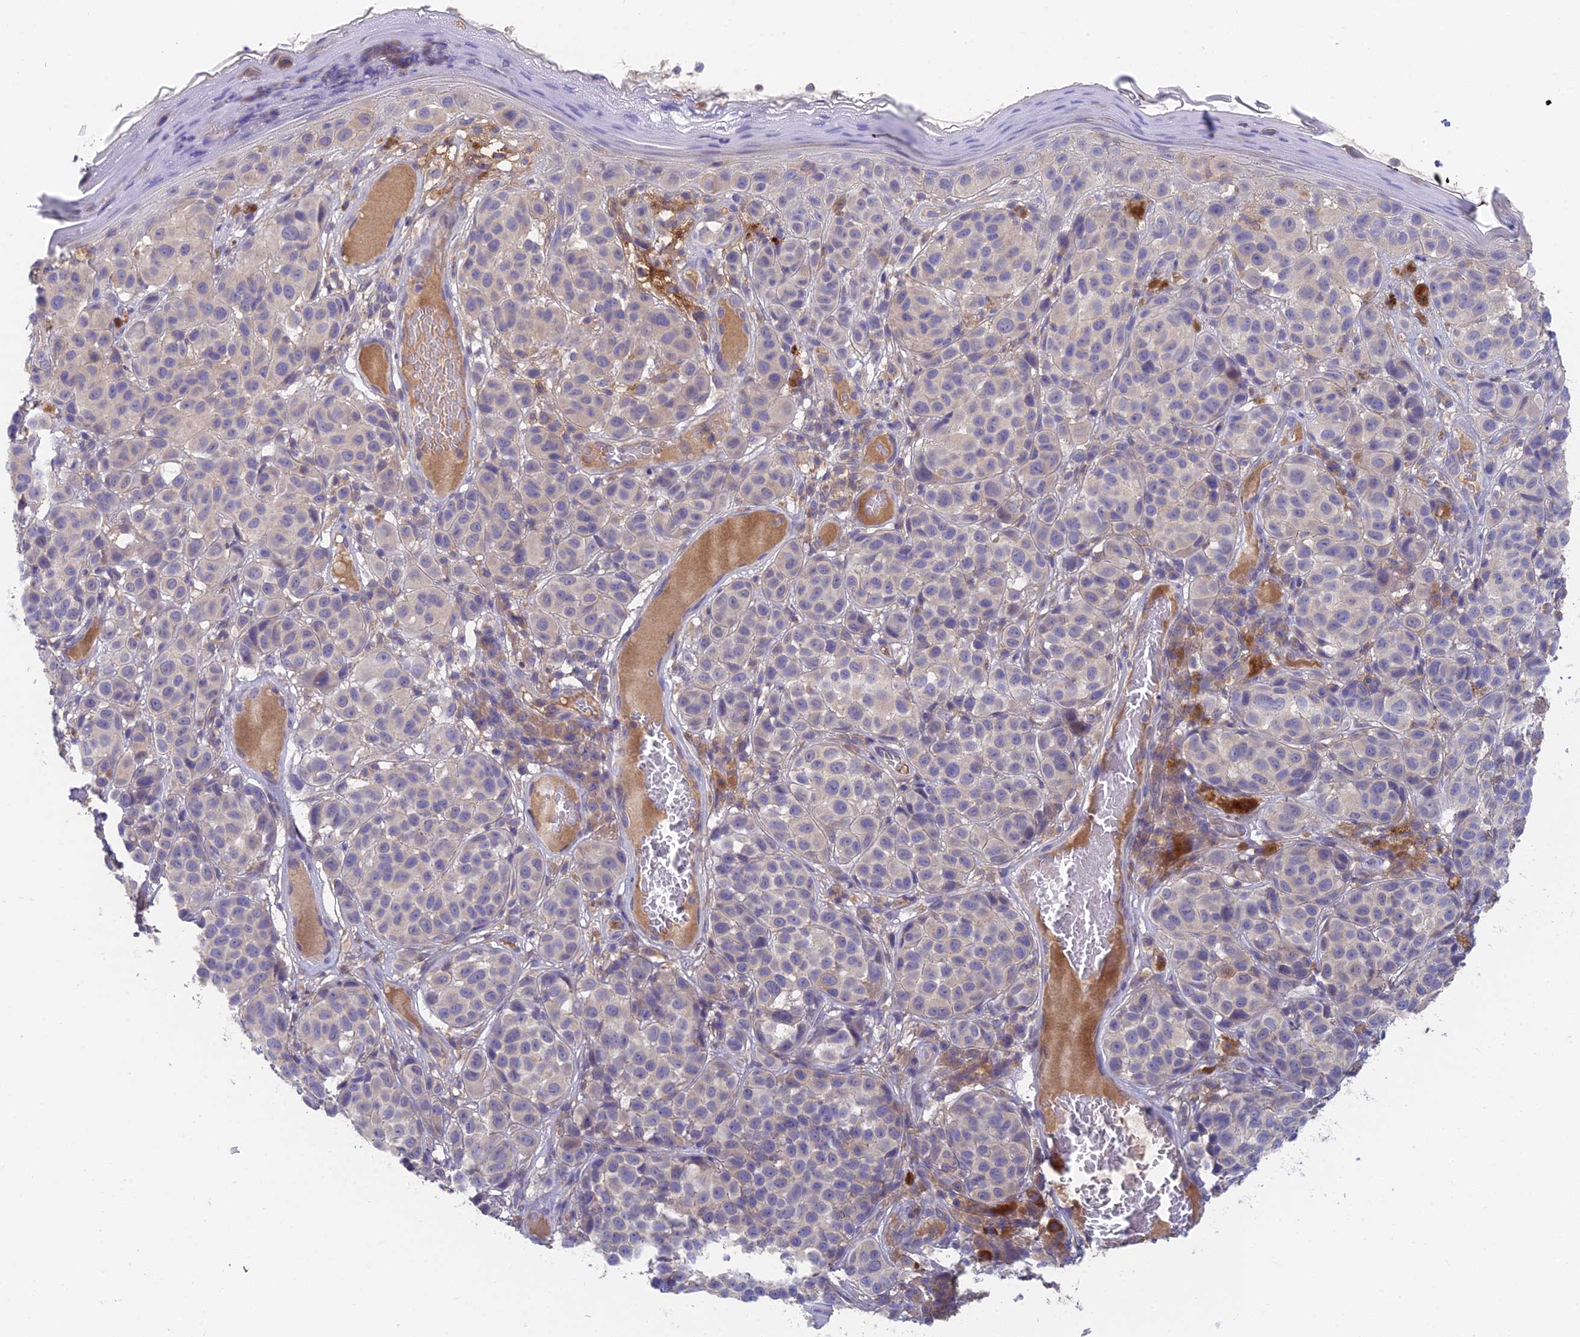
{"staining": {"intensity": "negative", "quantity": "none", "location": "none"}, "tissue": "melanoma", "cell_type": "Tumor cells", "image_type": "cancer", "snomed": [{"axis": "morphology", "description": "Malignant melanoma, NOS"}, {"axis": "topography", "description": "Skin"}], "caption": "Tumor cells show no significant protein expression in malignant melanoma. Nuclei are stained in blue.", "gene": "ADAMTS13", "patient": {"sex": "male", "age": 38}}